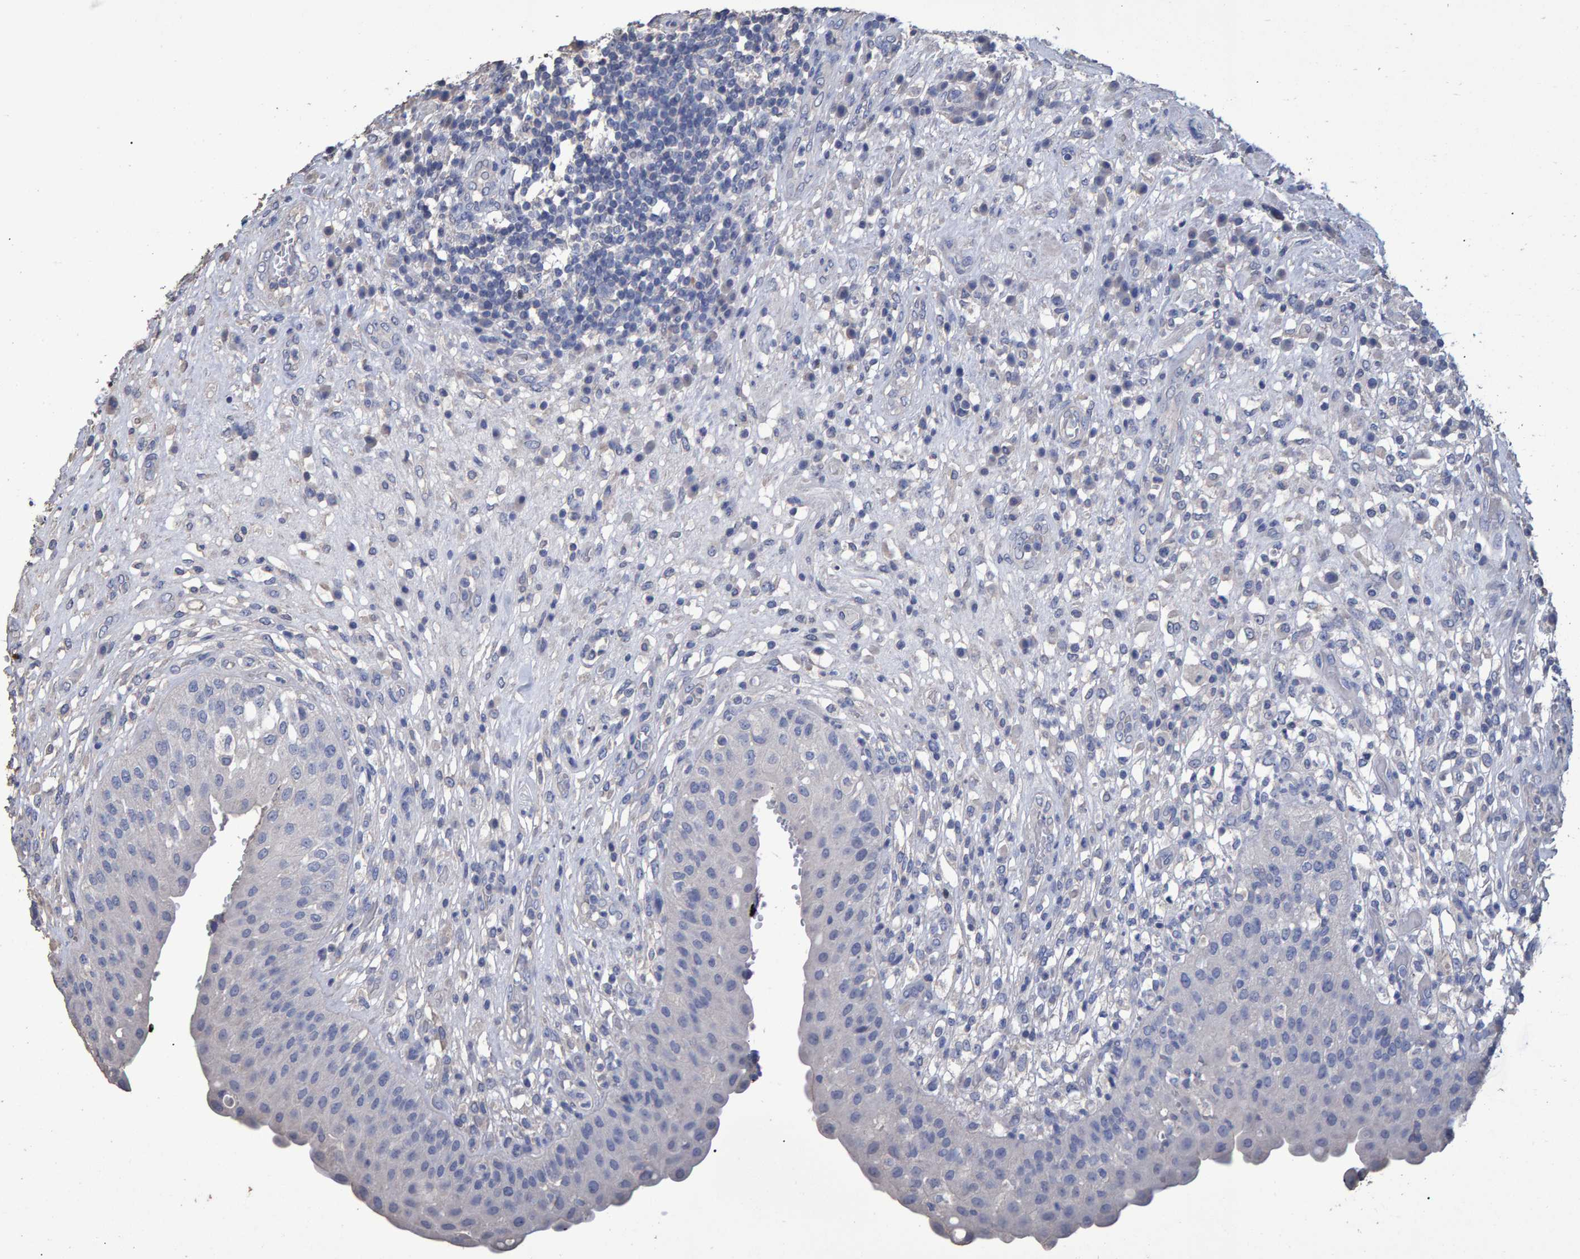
{"staining": {"intensity": "negative", "quantity": "none", "location": "none"}, "tissue": "urinary bladder", "cell_type": "Urothelial cells", "image_type": "normal", "snomed": [{"axis": "morphology", "description": "Normal tissue, NOS"}, {"axis": "topography", "description": "Urinary bladder"}], "caption": "The image exhibits no significant staining in urothelial cells of urinary bladder.", "gene": "HEMGN", "patient": {"sex": "female", "age": 62}}